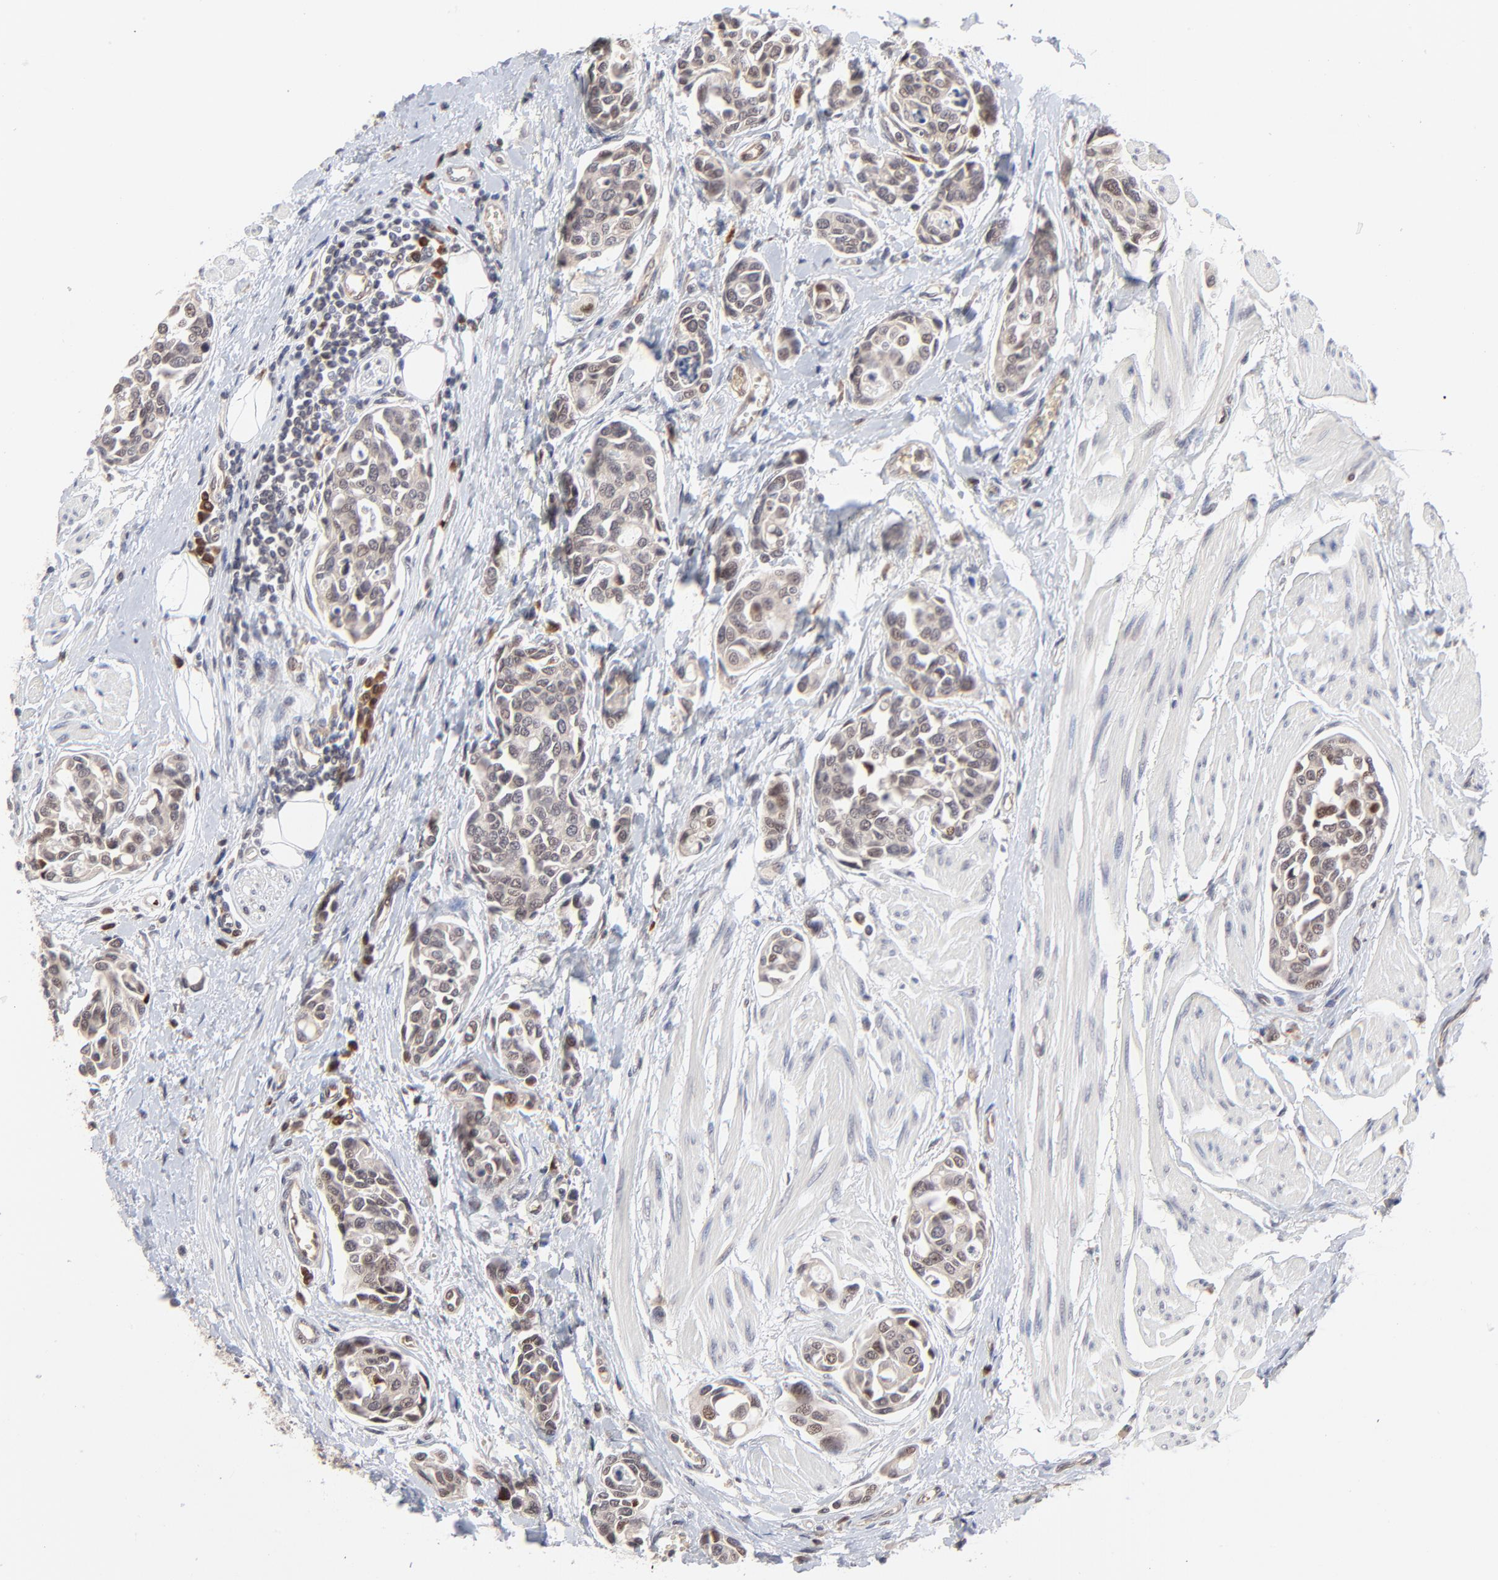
{"staining": {"intensity": "weak", "quantity": "25%-75%", "location": "cytoplasmic/membranous"}, "tissue": "urothelial cancer", "cell_type": "Tumor cells", "image_type": "cancer", "snomed": [{"axis": "morphology", "description": "Urothelial carcinoma, High grade"}, {"axis": "topography", "description": "Urinary bladder"}], "caption": "Immunohistochemistry of urothelial carcinoma (high-grade) reveals low levels of weak cytoplasmic/membranous positivity in about 25%-75% of tumor cells.", "gene": "CASP10", "patient": {"sex": "male", "age": 78}}